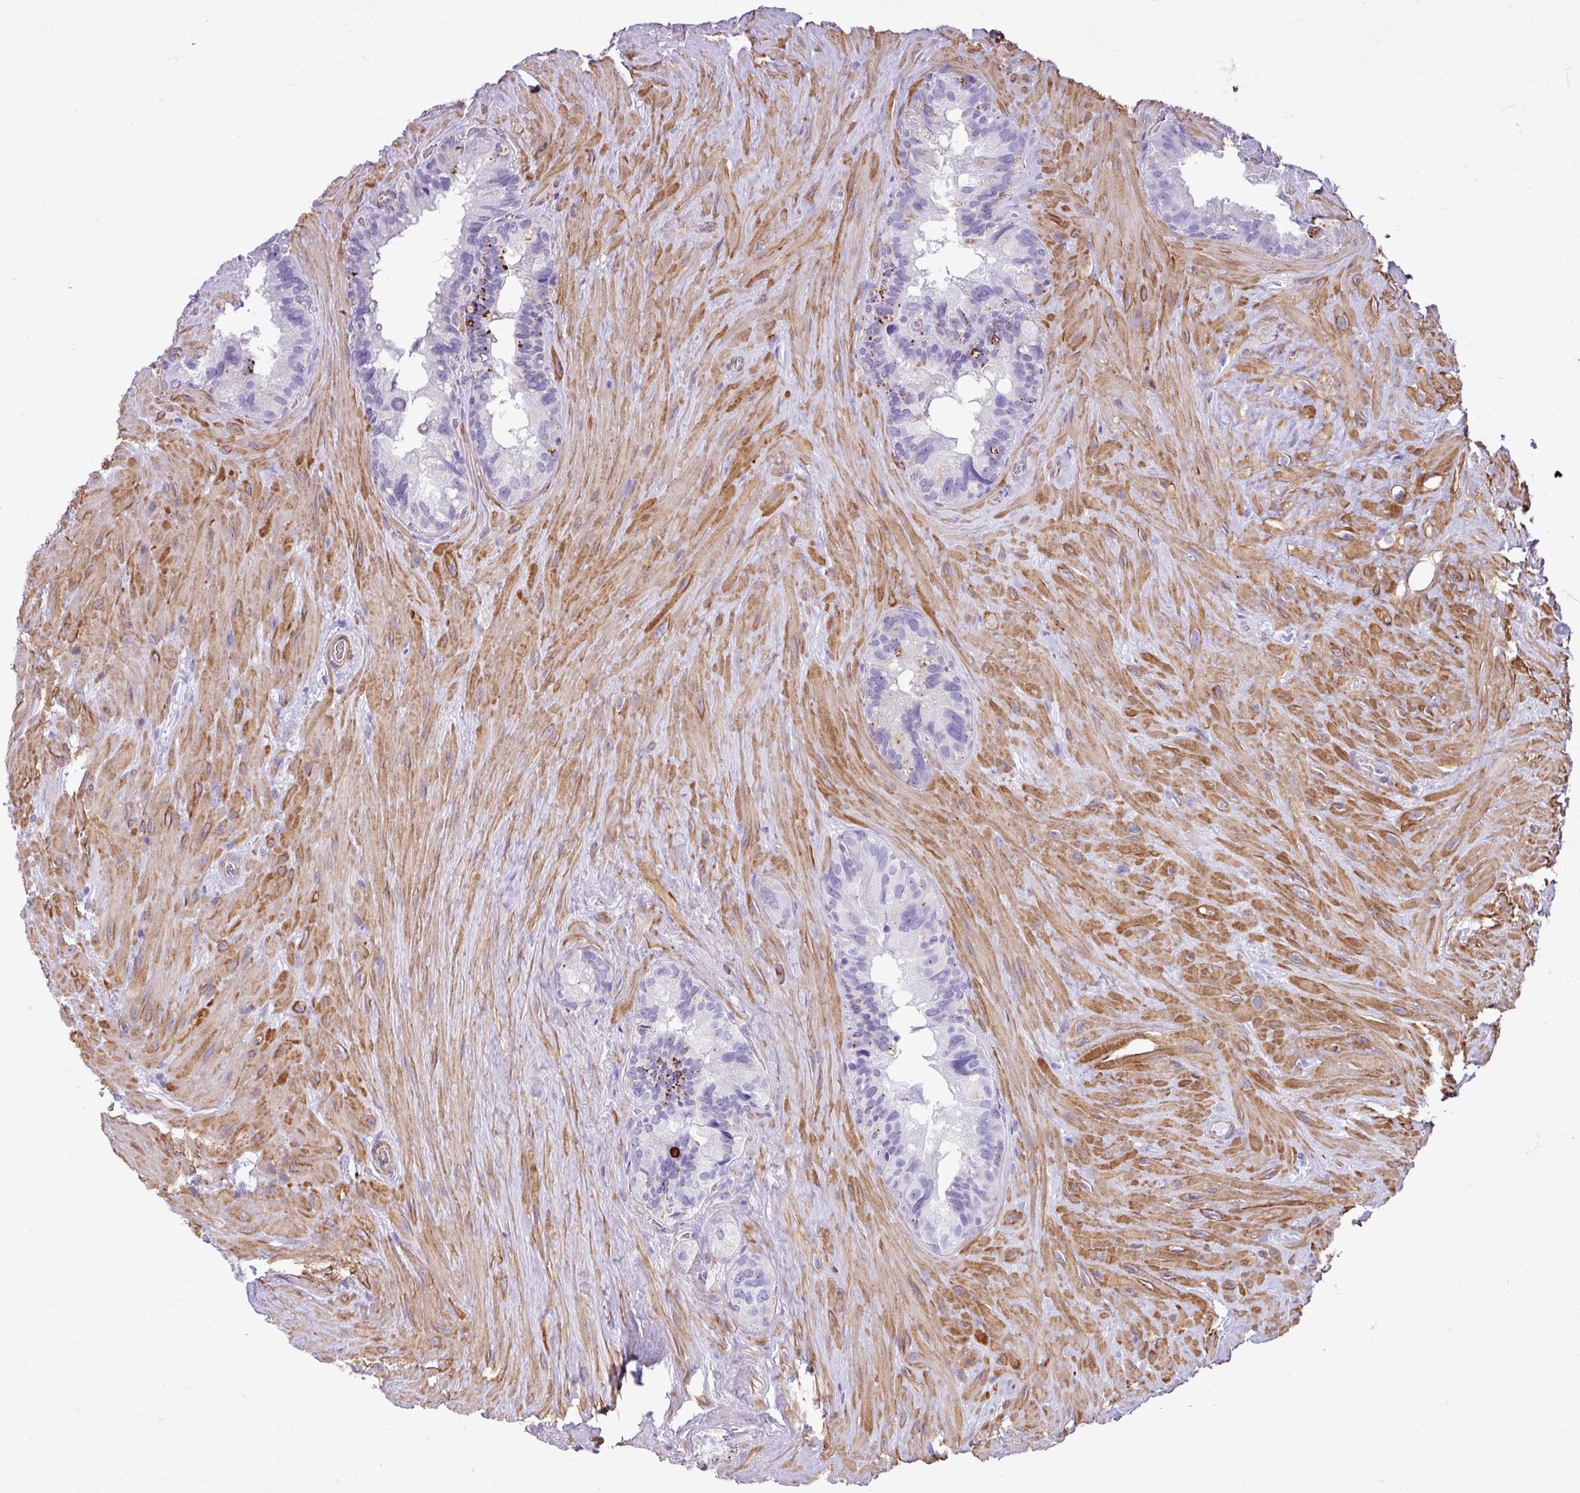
{"staining": {"intensity": "strong", "quantity": "<25%", "location": "cytoplasmic/membranous"}, "tissue": "seminal vesicle", "cell_type": "Glandular cells", "image_type": "normal", "snomed": [{"axis": "morphology", "description": "Normal tissue, NOS"}, {"axis": "topography", "description": "Seminal veicle"}], "caption": "High-power microscopy captured an immunohistochemistry (IHC) photomicrograph of unremarkable seminal vesicle, revealing strong cytoplasmic/membranous staining in about <25% of glandular cells. The staining was performed using DAB (3,3'-diaminobenzidine), with brown indicating positive protein expression. Nuclei are stained blue with hematoxylin.", "gene": "ZSCAN5A", "patient": {"sex": "male", "age": 68}}